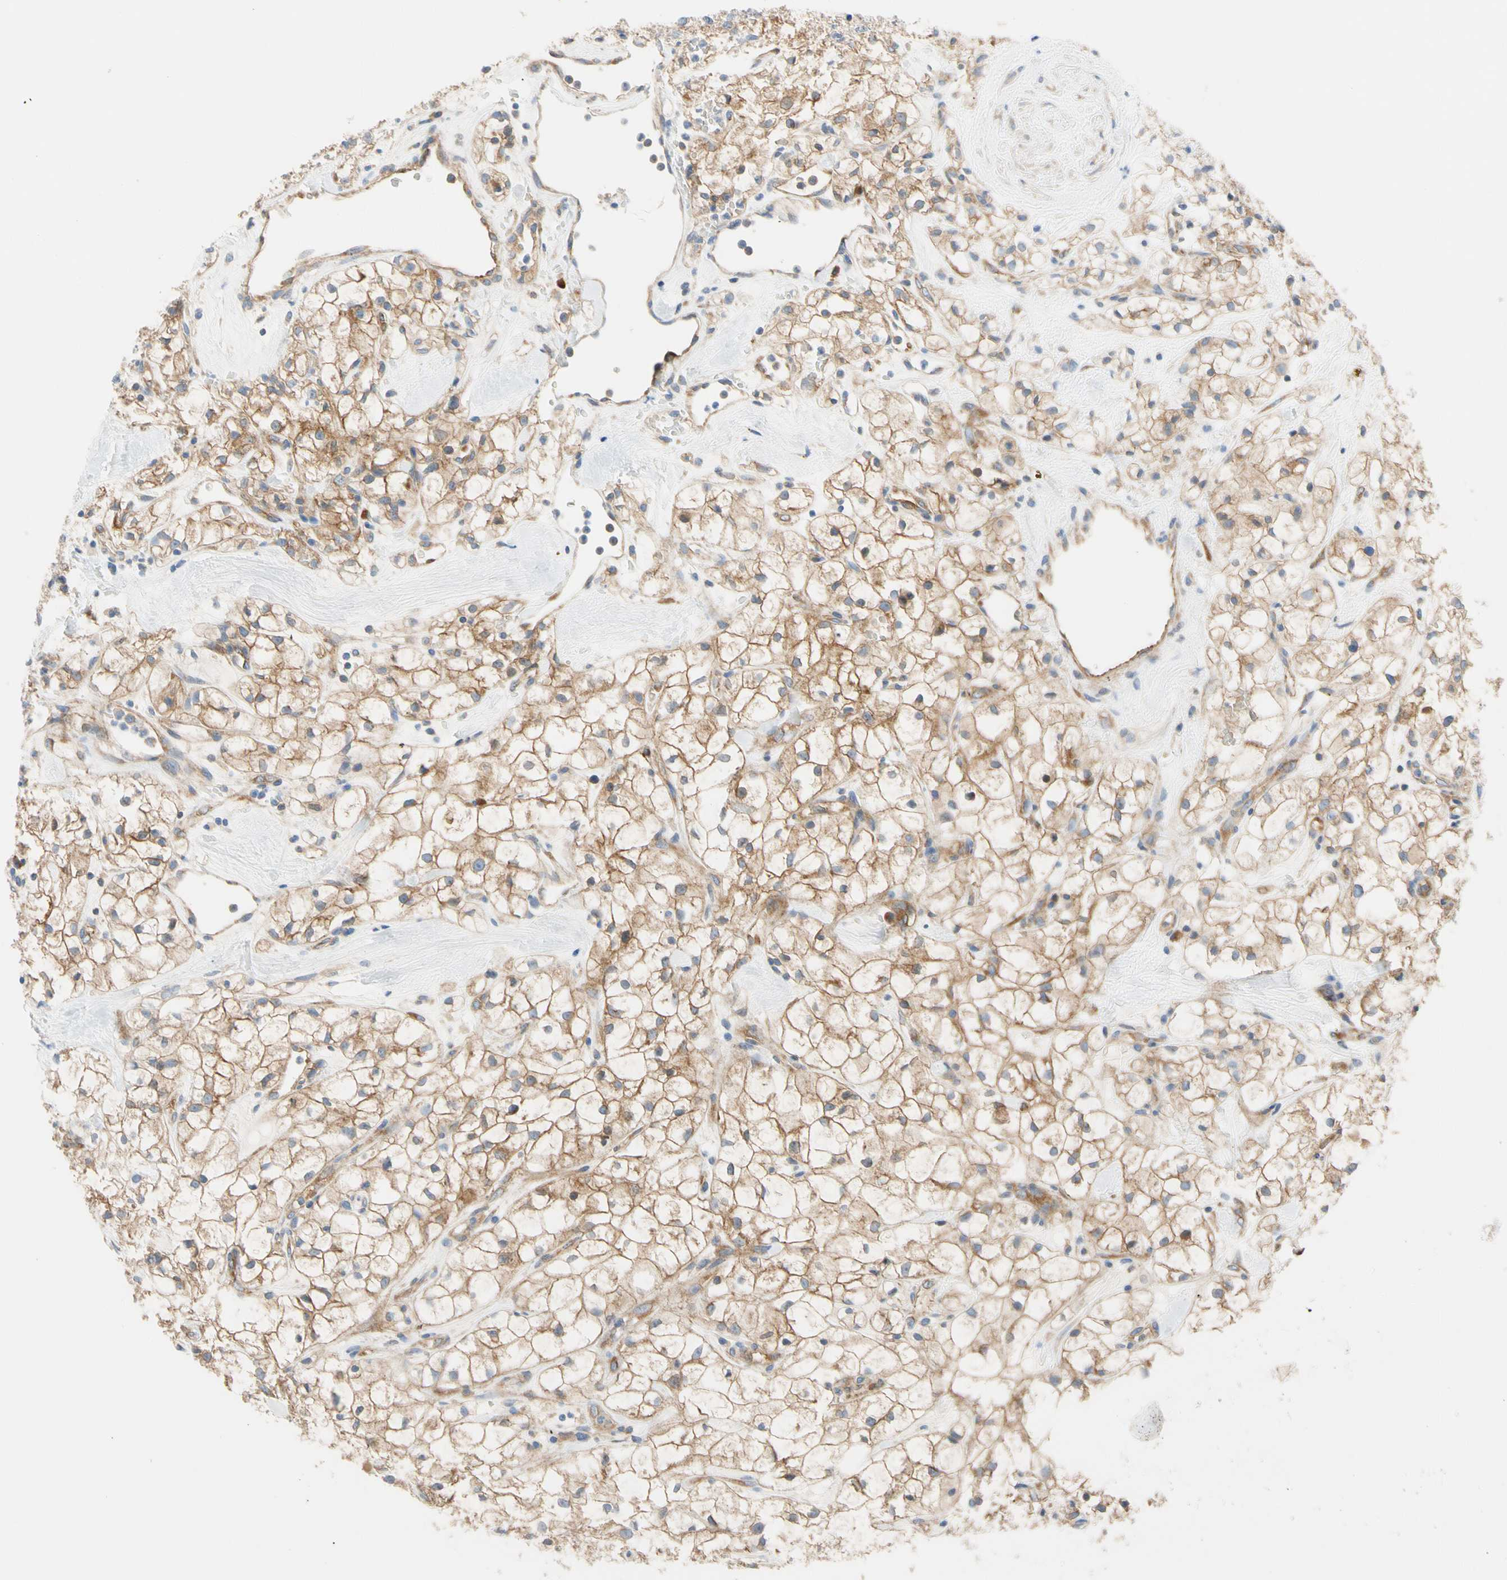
{"staining": {"intensity": "moderate", "quantity": ">75%", "location": "cytoplasmic/membranous"}, "tissue": "renal cancer", "cell_type": "Tumor cells", "image_type": "cancer", "snomed": [{"axis": "morphology", "description": "Adenocarcinoma, NOS"}, {"axis": "topography", "description": "Kidney"}], "caption": "Tumor cells exhibit medium levels of moderate cytoplasmic/membranous staining in about >75% of cells in renal adenocarcinoma.", "gene": "GPHN", "patient": {"sex": "female", "age": 60}}